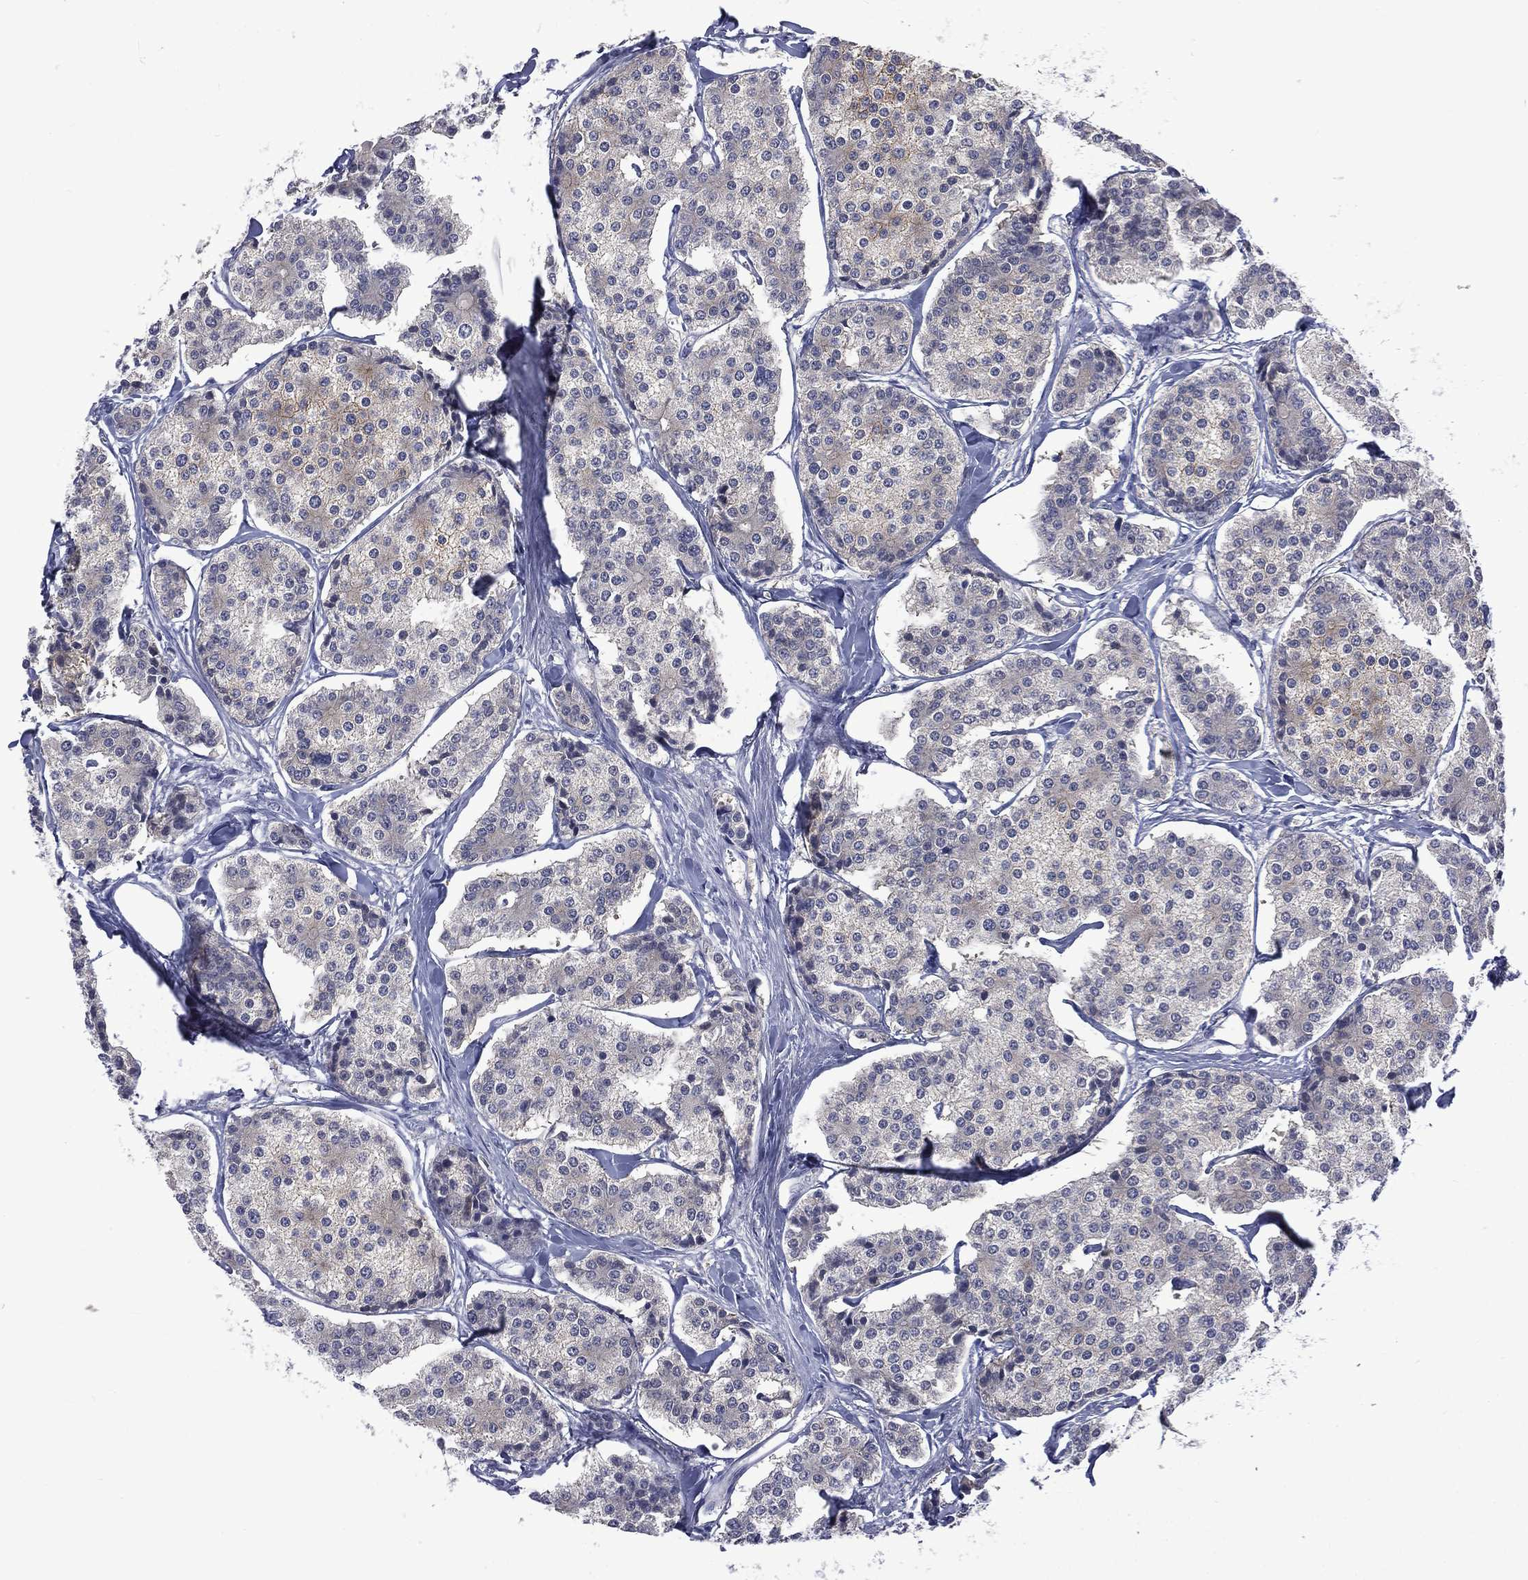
{"staining": {"intensity": "negative", "quantity": "none", "location": "none"}, "tissue": "carcinoid", "cell_type": "Tumor cells", "image_type": "cancer", "snomed": [{"axis": "morphology", "description": "Carcinoid, malignant, NOS"}, {"axis": "topography", "description": "Small intestine"}], "caption": "IHC image of neoplastic tissue: carcinoid (malignant) stained with DAB displays no significant protein staining in tumor cells. The staining was performed using DAB (3,3'-diaminobenzidine) to visualize the protein expression in brown, while the nuclei were stained in blue with hematoxylin (Magnification: 20x).", "gene": "CA12", "patient": {"sex": "female", "age": 65}}